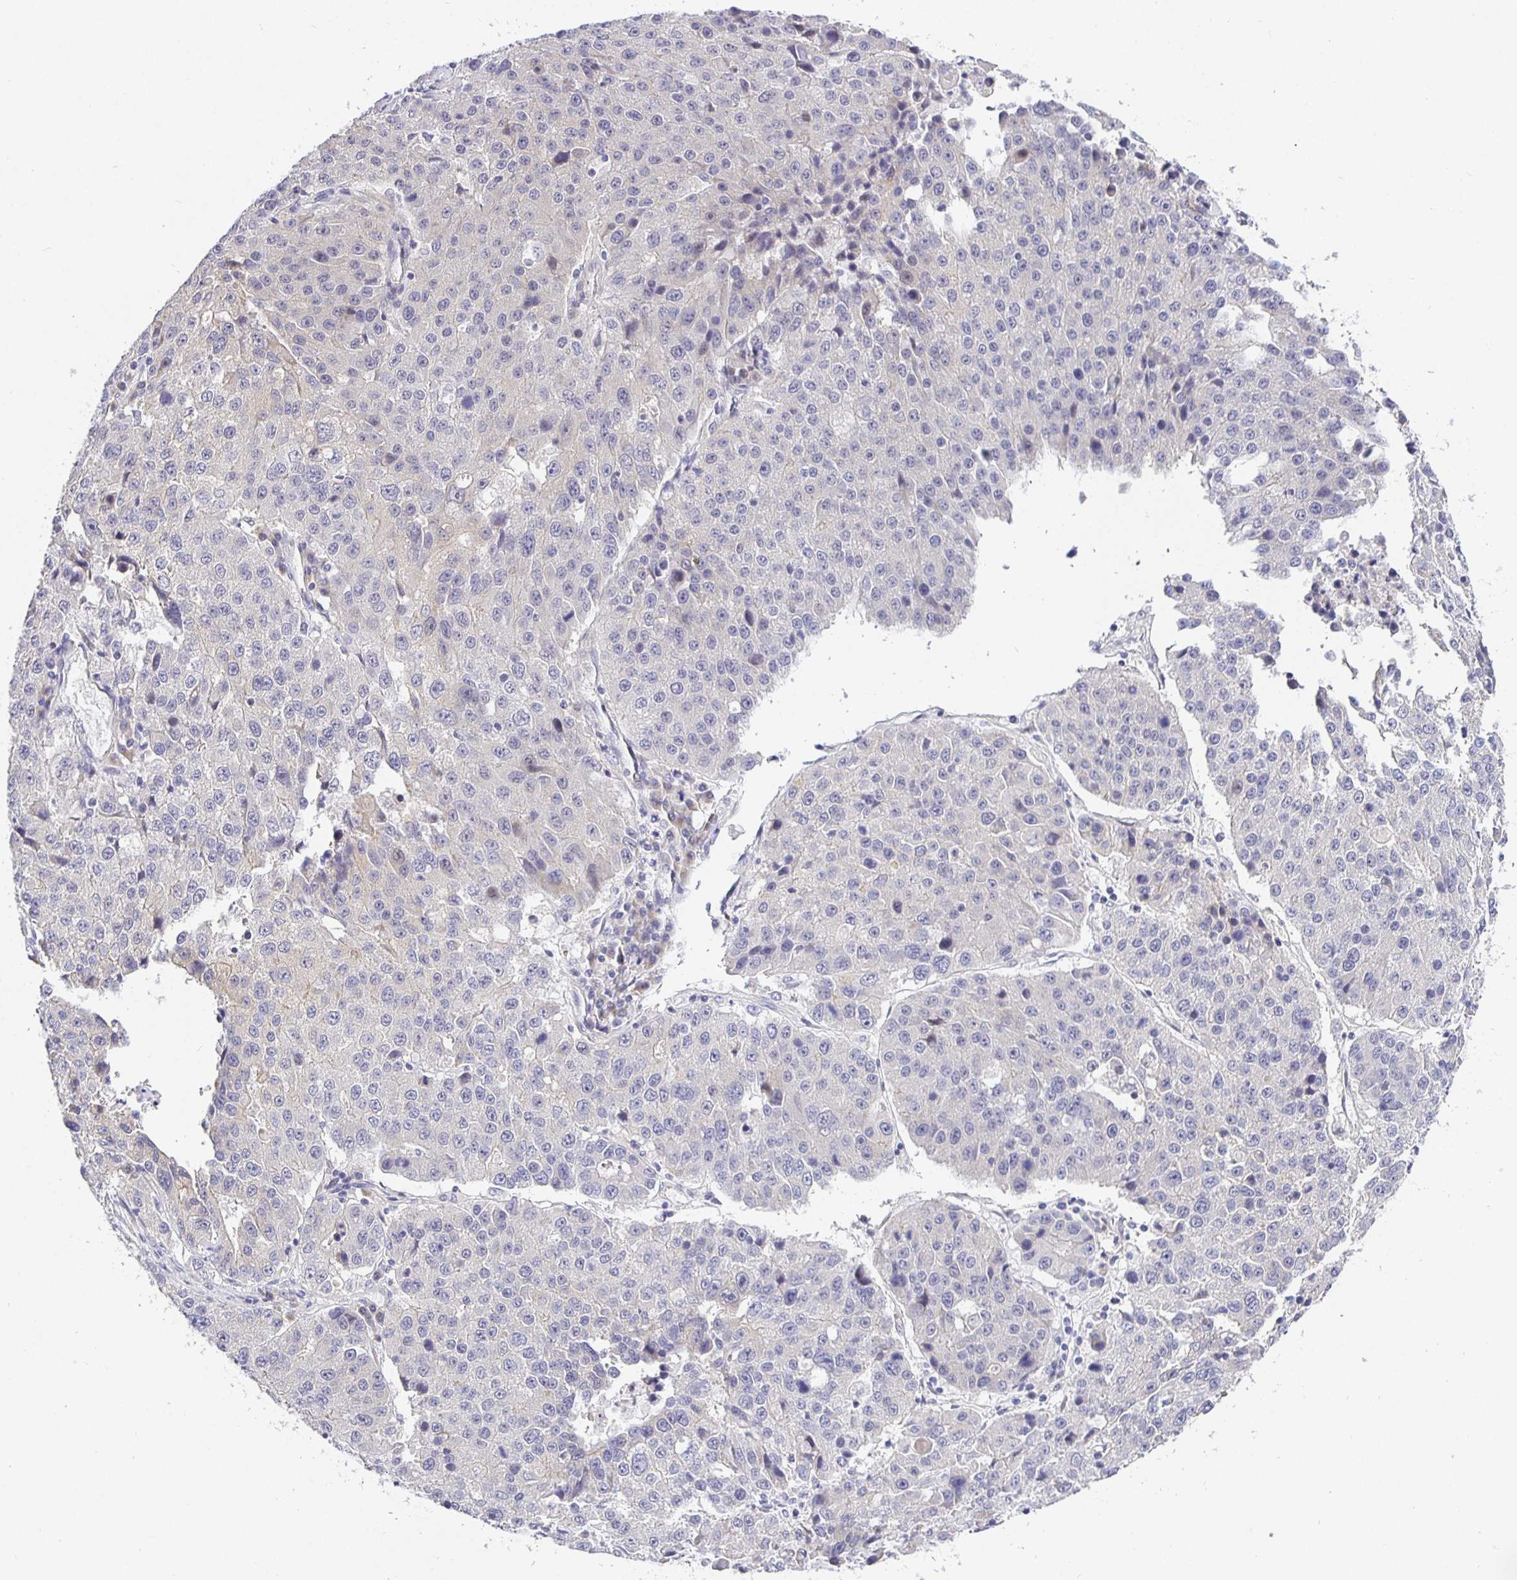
{"staining": {"intensity": "negative", "quantity": "none", "location": "none"}, "tissue": "stomach cancer", "cell_type": "Tumor cells", "image_type": "cancer", "snomed": [{"axis": "morphology", "description": "Adenocarcinoma, NOS"}, {"axis": "topography", "description": "Stomach"}], "caption": "Stomach adenocarcinoma stained for a protein using IHC shows no staining tumor cells.", "gene": "OPALIN", "patient": {"sex": "male", "age": 71}}